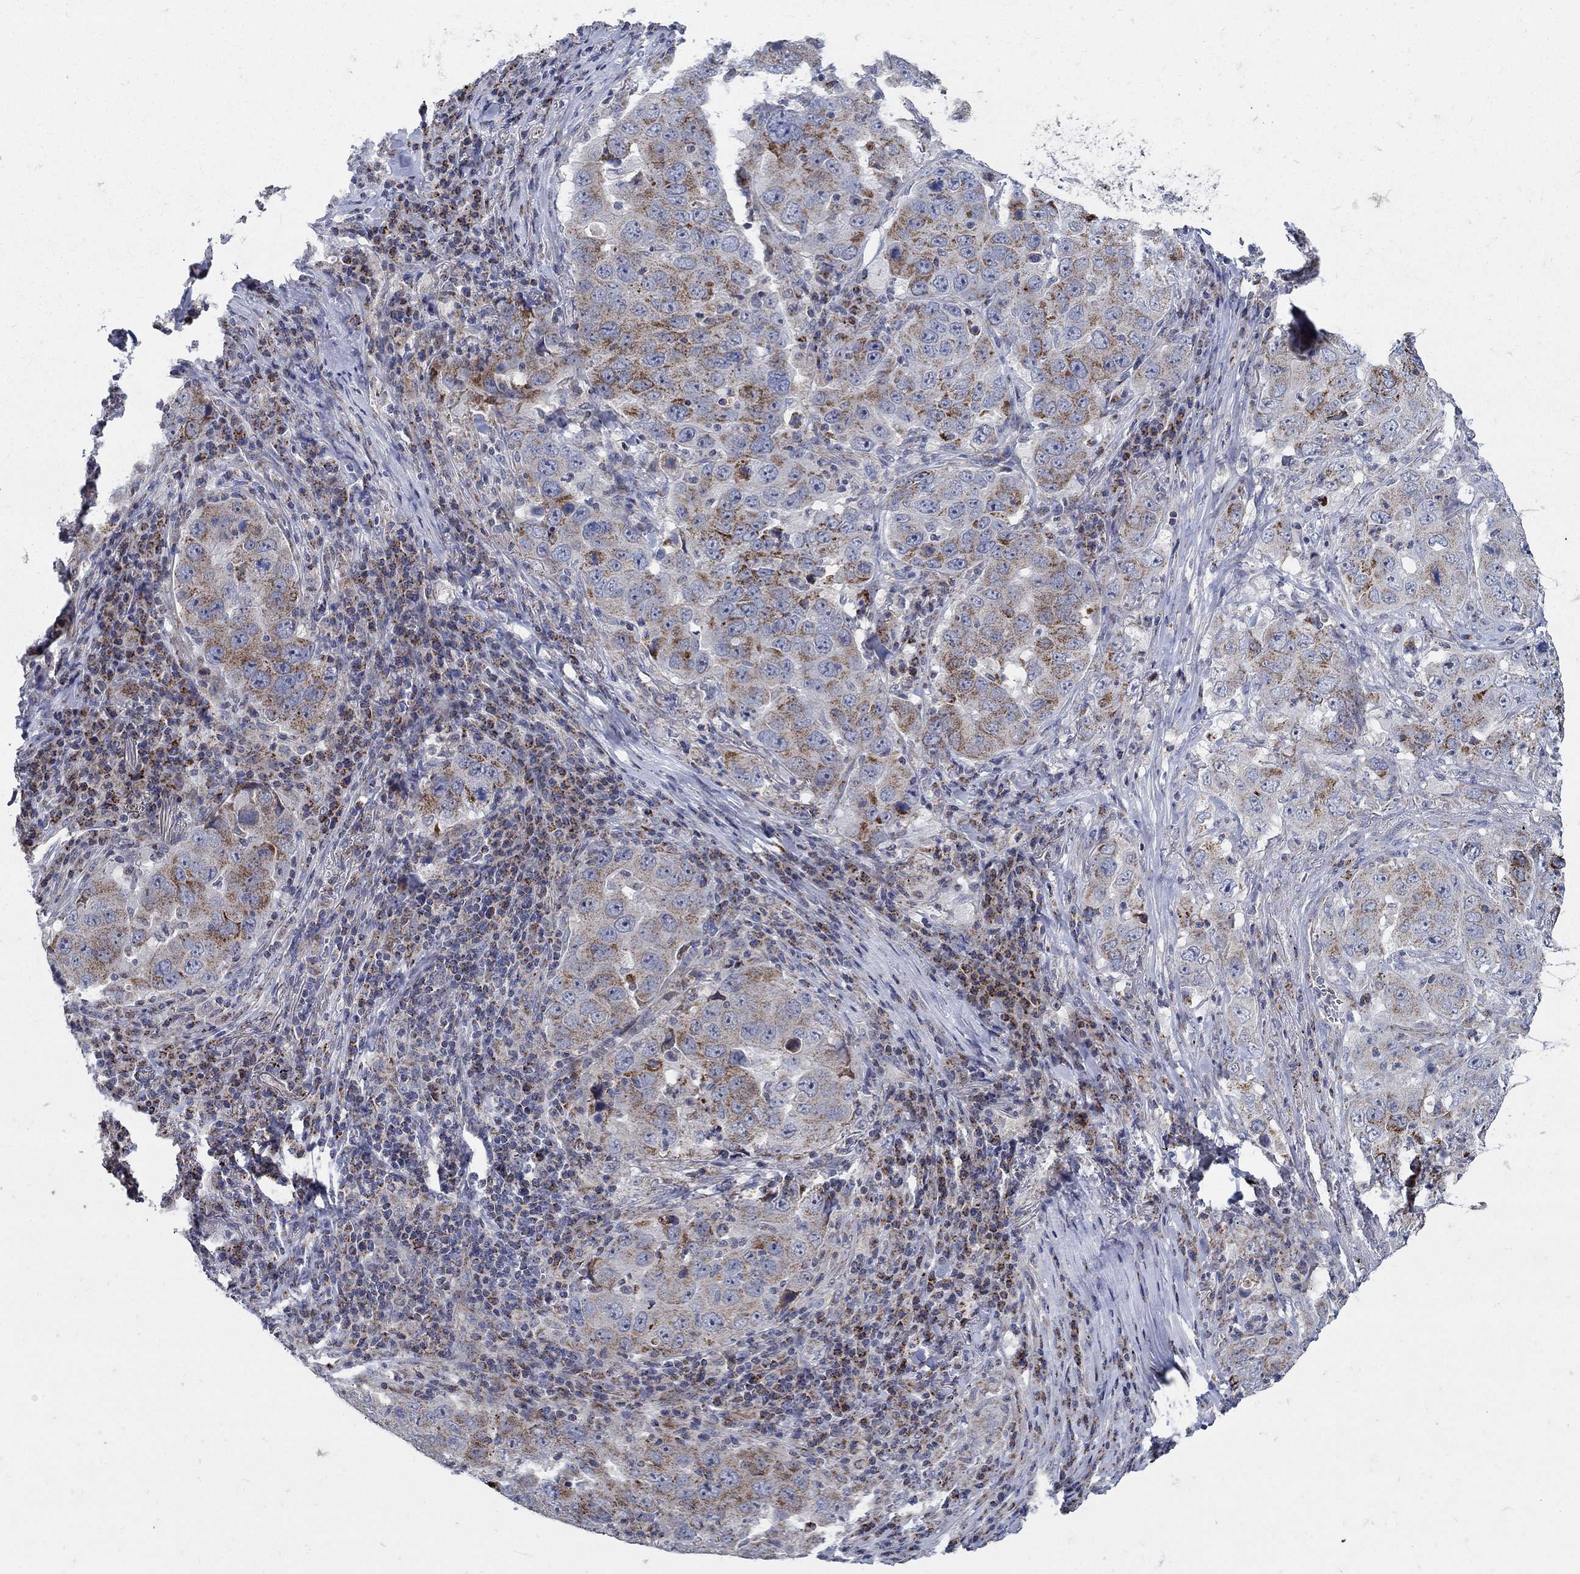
{"staining": {"intensity": "strong", "quantity": "25%-75%", "location": "cytoplasmic/membranous"}, "tissue": "lung cancer", "cell_type": "Tumor cells", "image_type": "cancer", "snomed": [{"axis": "morphology", "description": "Adenocarcinoma, NOS"}, {"axis": "topography", "description": "Lung"}], "caption": "Protein expression analysis of lung adenocarcinoma displays strong cytoplasmic/membranous staining in about 25%-75% of tumor cells. (Brightfield microscopy of DAB IHC at high magnification).", "gene": "HMX2", "patient": {"sex": "male", "age": 73}}